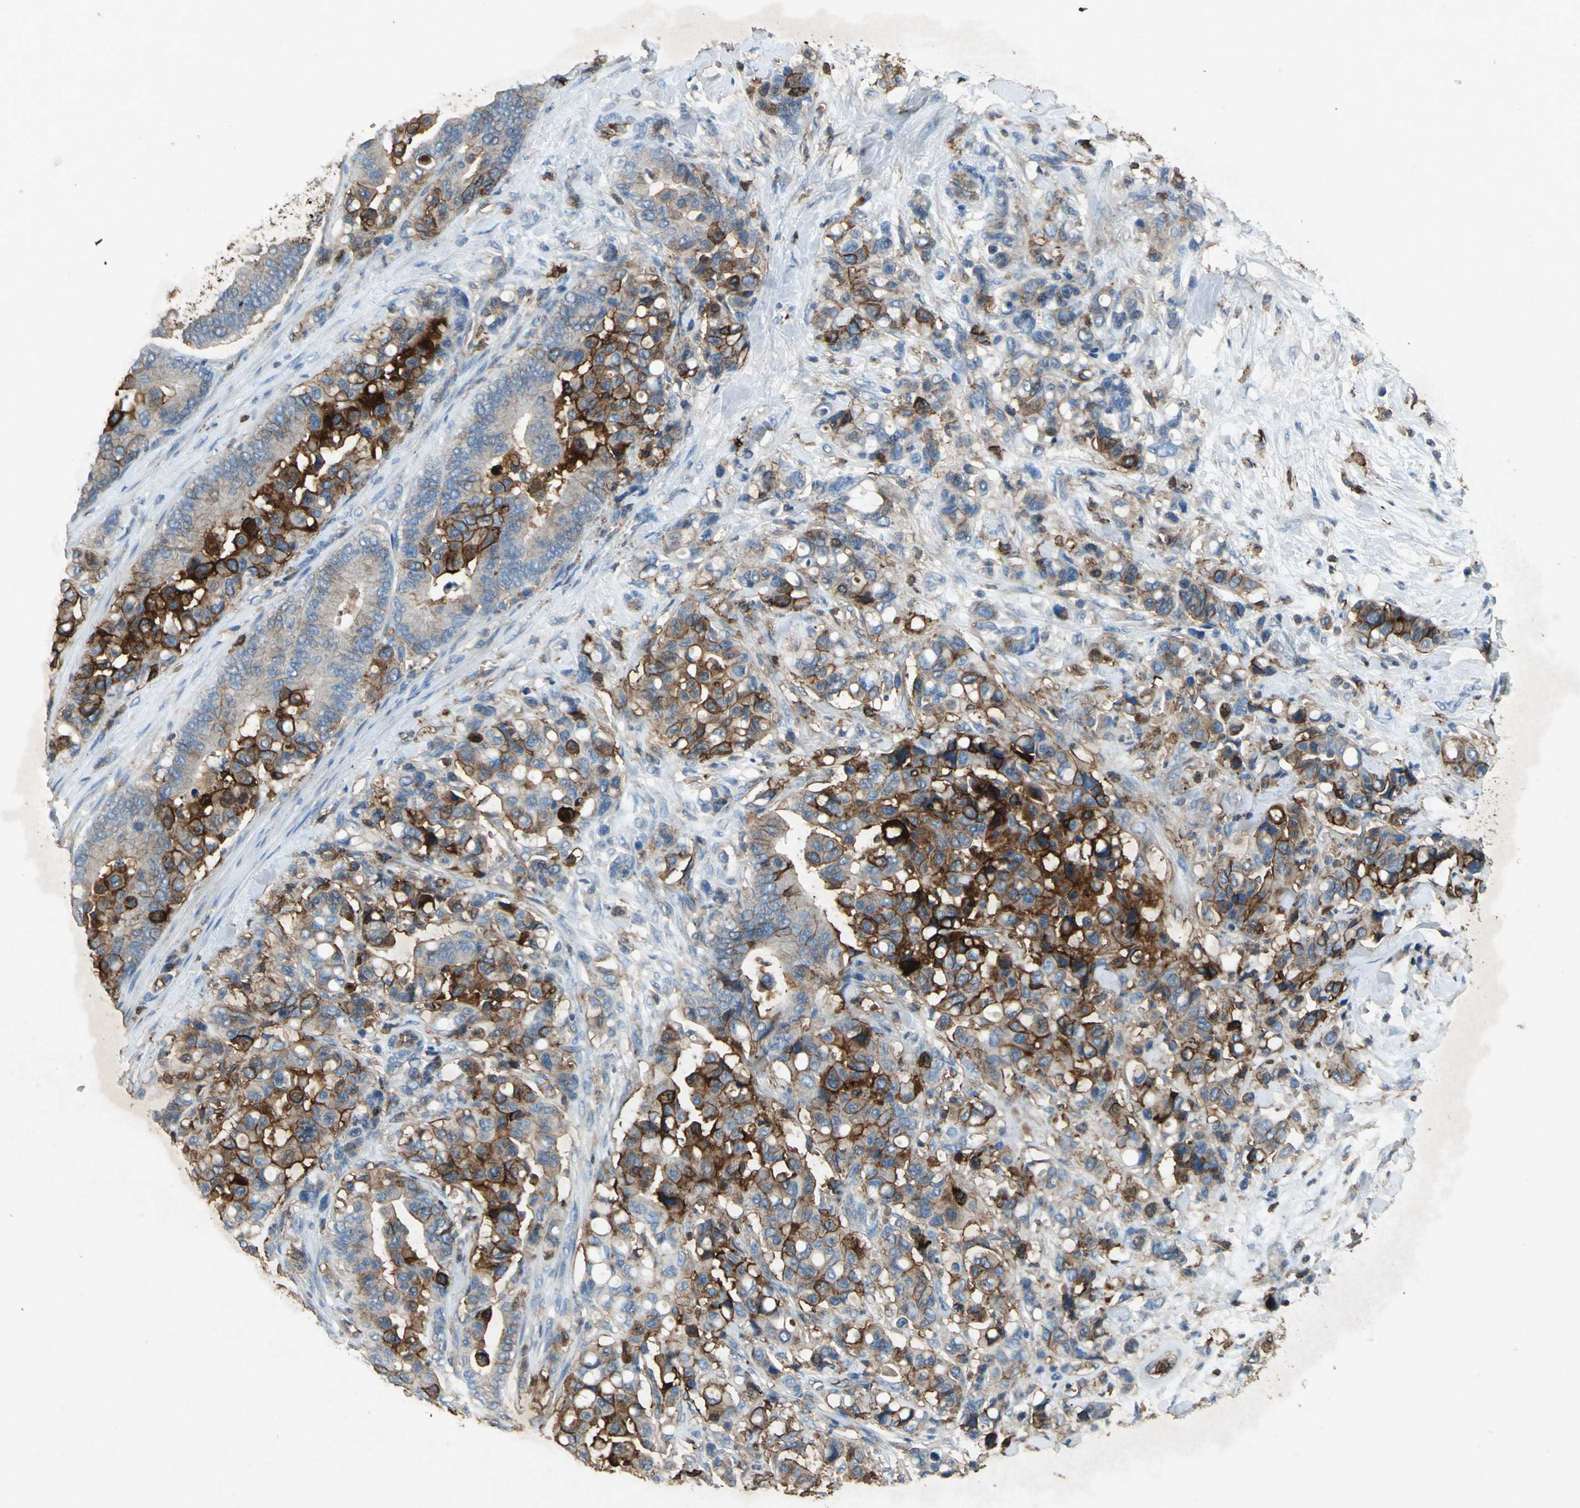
{"staining": {"intensity": "weak", "quantity": ">75%", "location": "cytoplasmic/membranous"}, "tissue": "colorectal cancer", "cell_type": "Tumor cells", "image_type": "cancer", "snomed": [{"axis": "morphology", "description": "Normal tissue, NOS"}, {"axis": "morphology", "description": "Adenocarcinoma, NOS"}, {"axis": "topography", "description": "Colon"}], "caption": "High-magnification brightfield microscopy of colorectal cancer (adenocarcinoma) stained with DAB (brown) and counterstained with hematoxylin (blue). tumor cells exhibit weak cytoplasmic/membranous expression is identified in about>75% of cells.", "gene": "CCR6", "patient": {"sex": "male", "age": 82}}